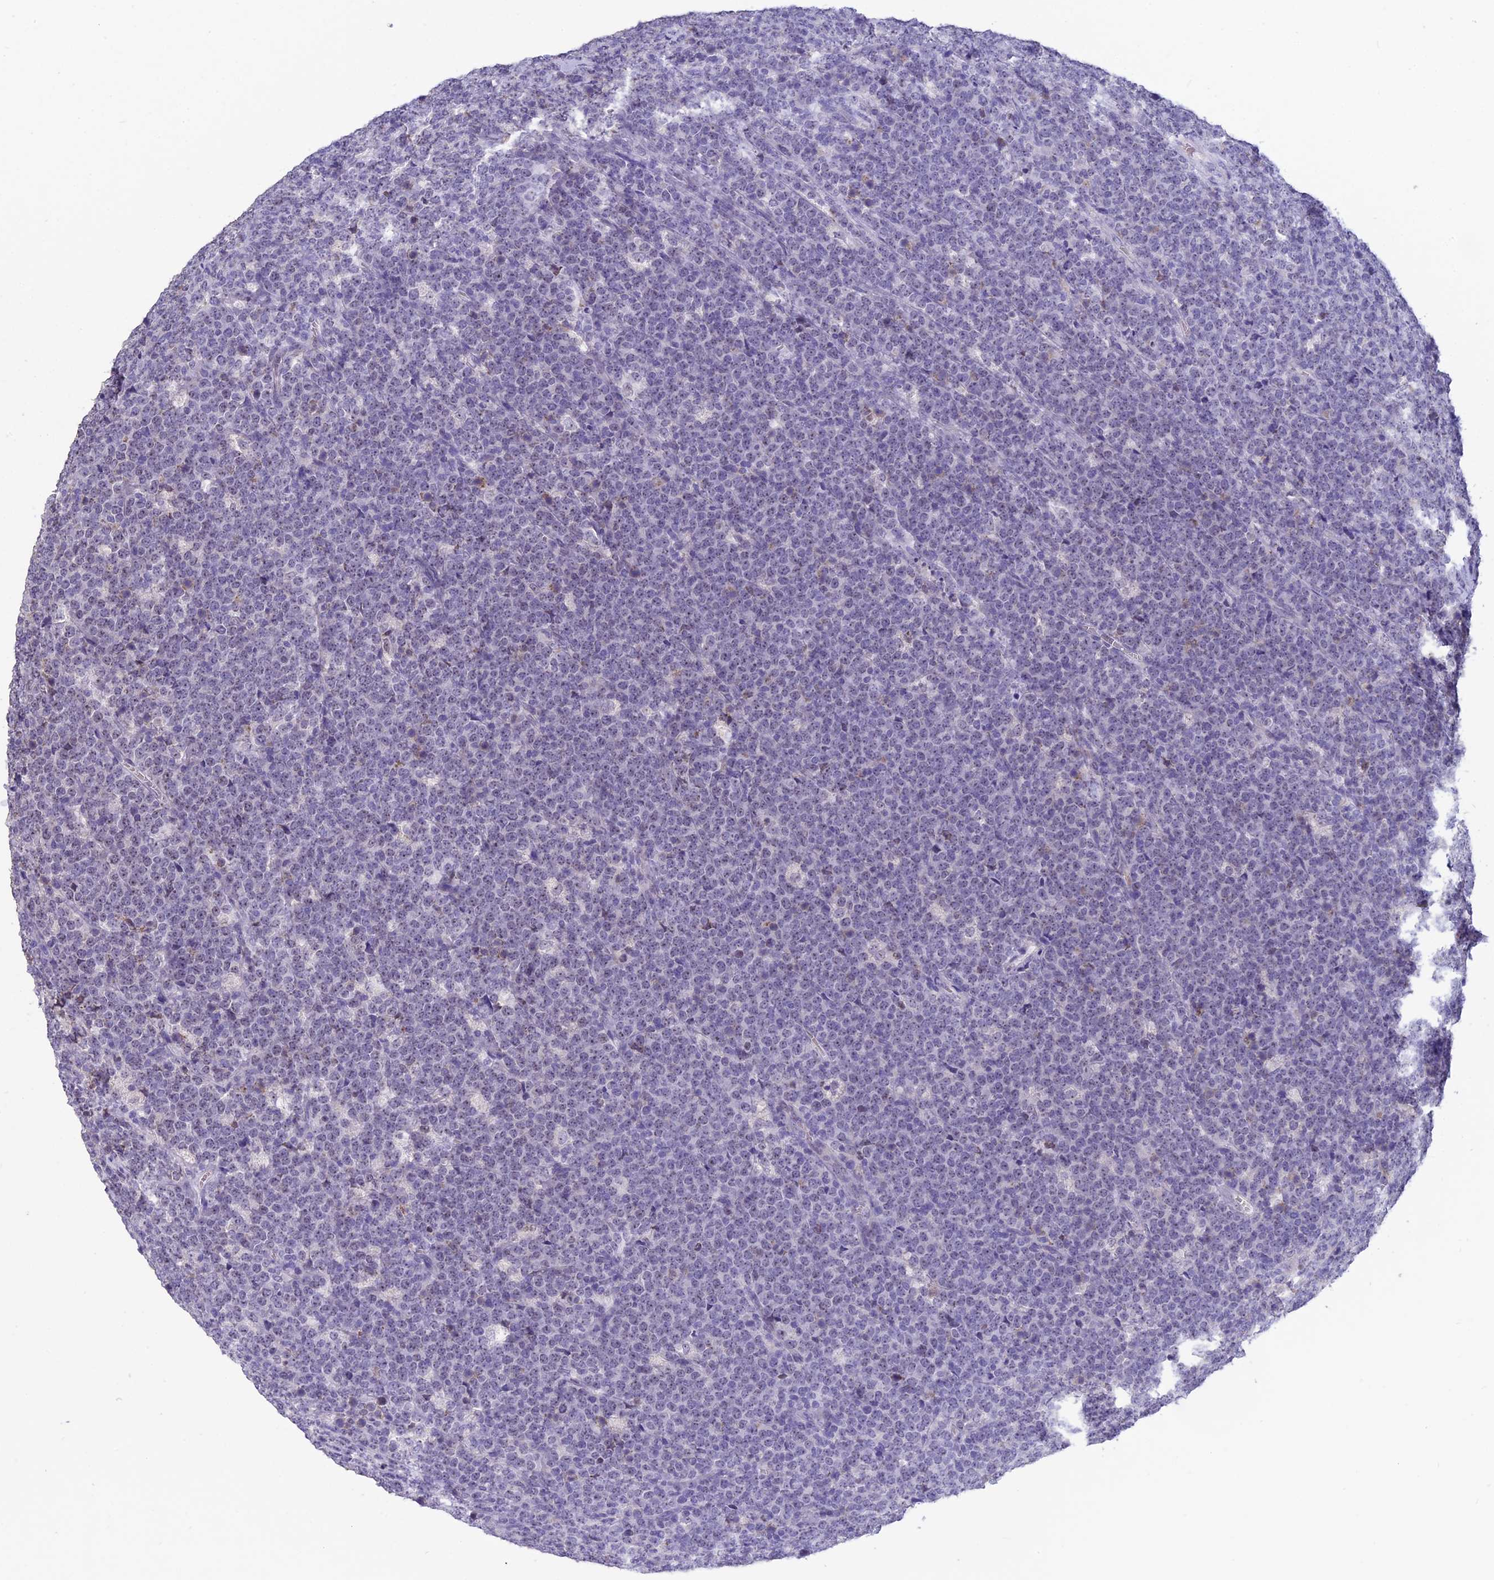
{"staining": {"intensity": "moderate", "quantity": "25%-75%", "location": "nuclear"}, "tissue": "lymphoma", "cell_type": "Tumor cells", "image_type": "cancer", "snomed": [{"axis": "morphology", "description": "Malignant lymphoma, non-Hodgkin's type, High grade"}, {"axis": "topography", "description": "Small intestine"}], "caption": "Protein staining demonstrates moderate nuclear expression in approximately 25%-75% of tumor cells in lymphoma. (DAB IHC with brightfield microscopy, high magnification).", "gene": "KNOP1", "patient": {"sex": "male", "age": 8}}